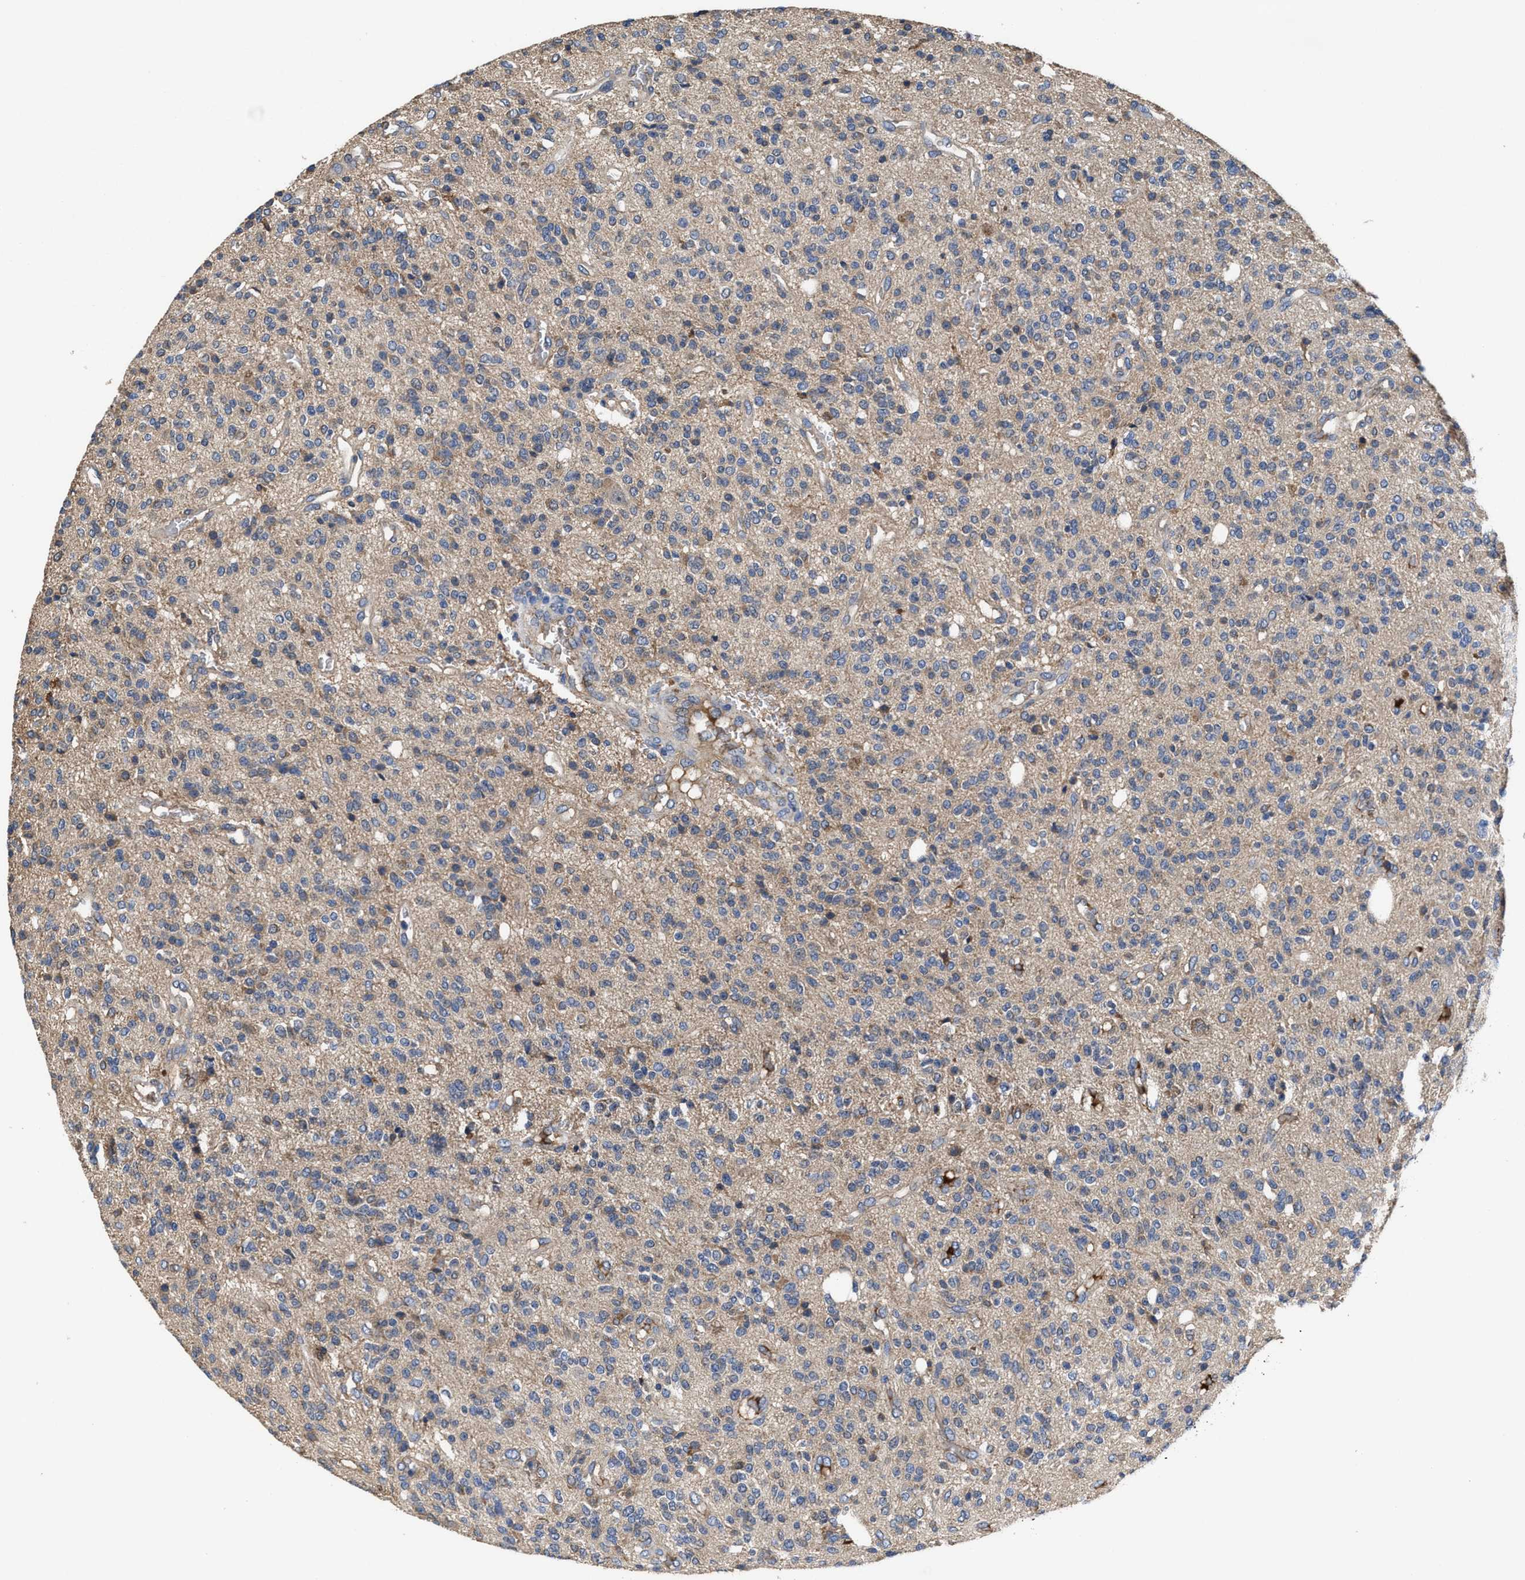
{"staining": {"intensity": "weak", "quantity": "25%-75%", "location": "cytoplasmic/membranous"}, "tissue": "glioma", "cell_type": "Tumor cells", "image_type": "cancer", "snomed": [{"axis": "morphology", "description": "Glioma, malignant, High grade"}, {"axis": "topography", "description": "Brain"}], "caption": "Tumor cells reveal low levels of weak cytoplasmic/membranous staining in approximately 25%-75% of cells in malignant glioma (high-grade).", "gene": "IDNK", "patient": {"sex": "male", "age": 34}}